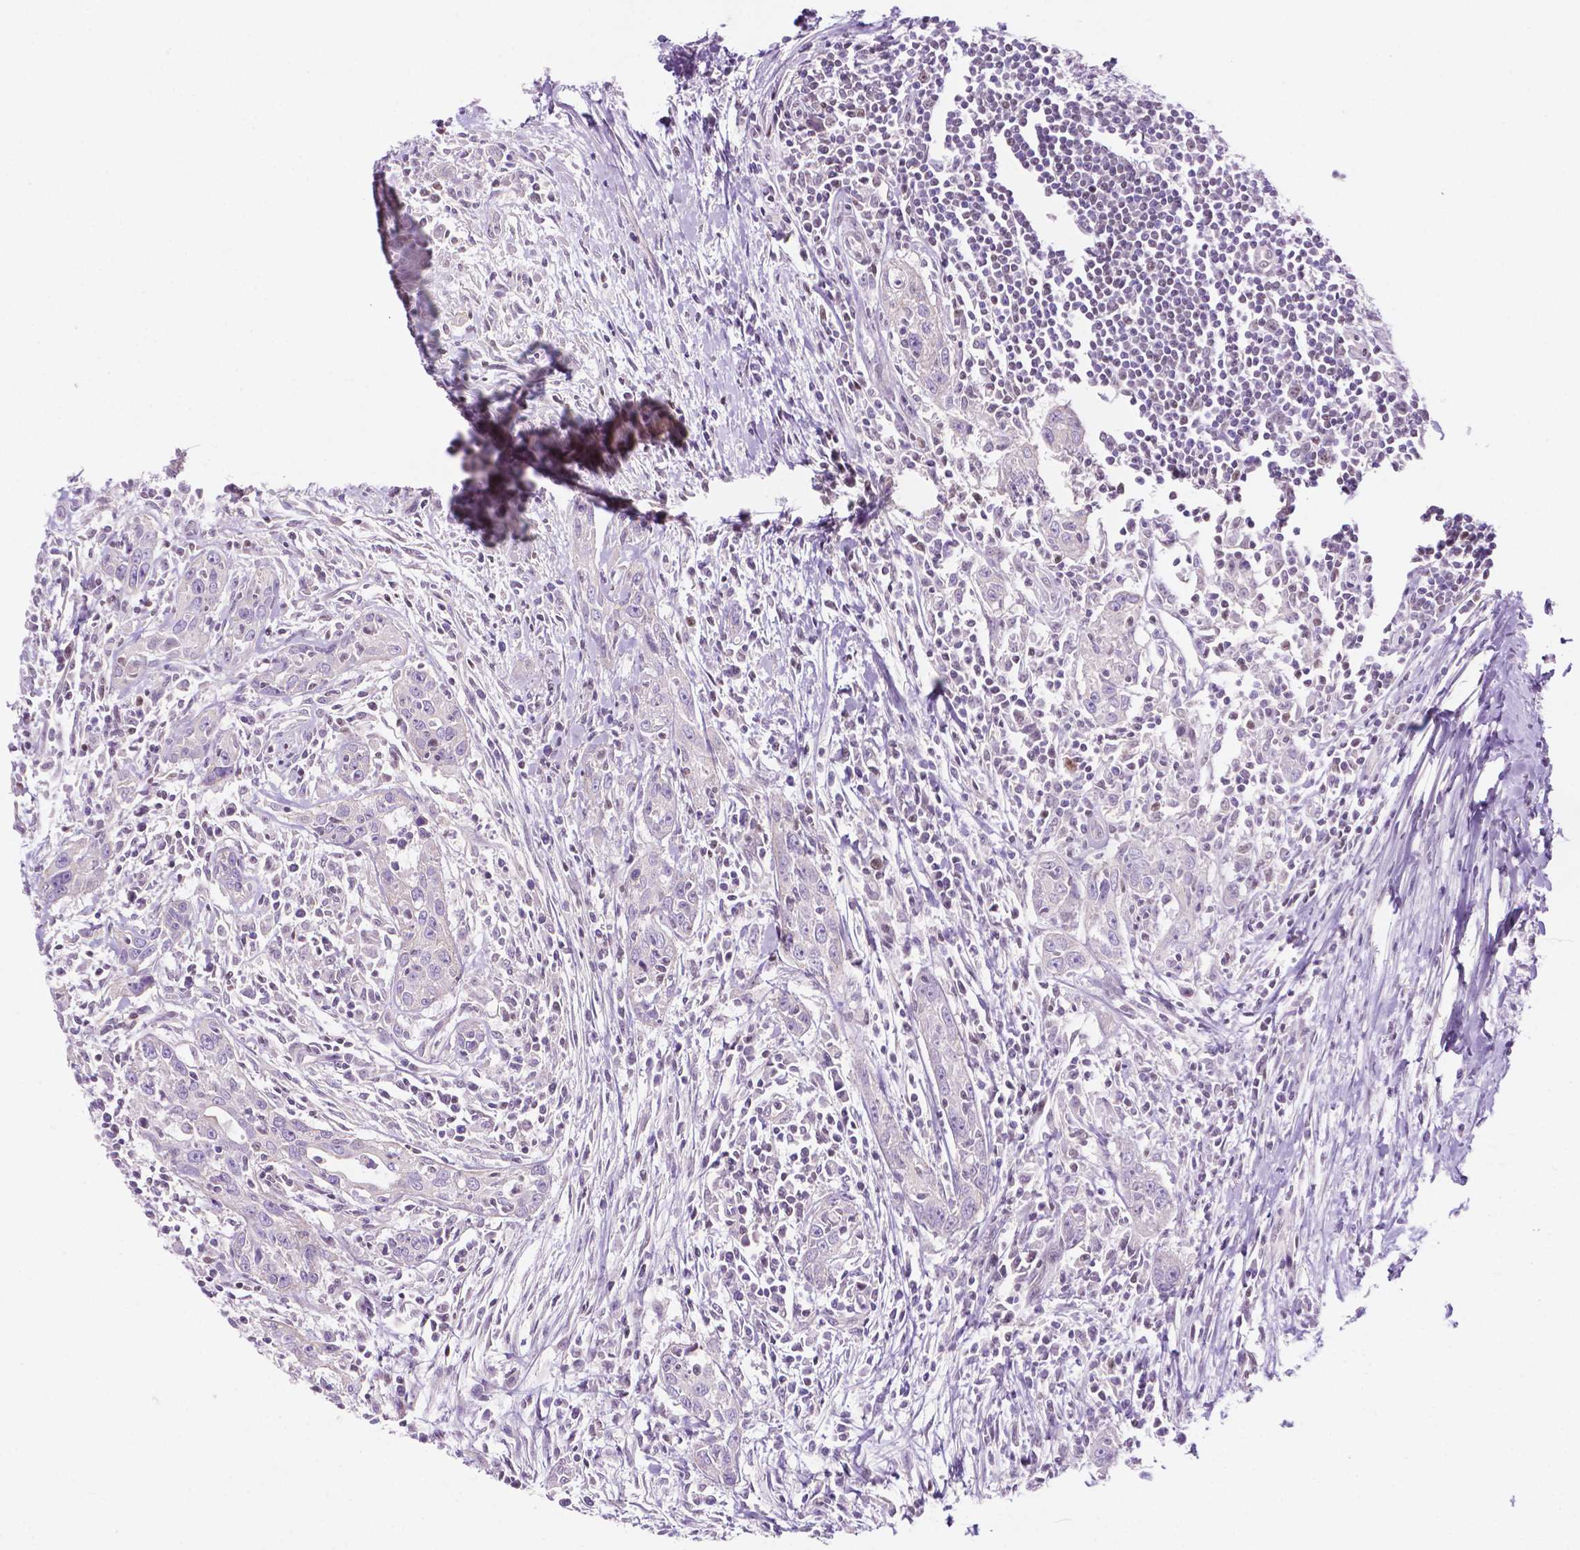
{"staining": {"intensity": "negative", "quantity": "none", "location": "none"}, "tissue": "urothelial cancer", "cell_type": "Tumor cells", "image_type": "cancer", "snomed": [{"axis": "morphology", "description": "Urothelial carcinoma, High grade"}, {"axis": "topography", "description": "Urinary bladder"}], "caption": "IHC of urothelial cancer displays no expression in tumor cells.", "gene": "FAM50B", "patient": {"sex": "male", "age": 83}}